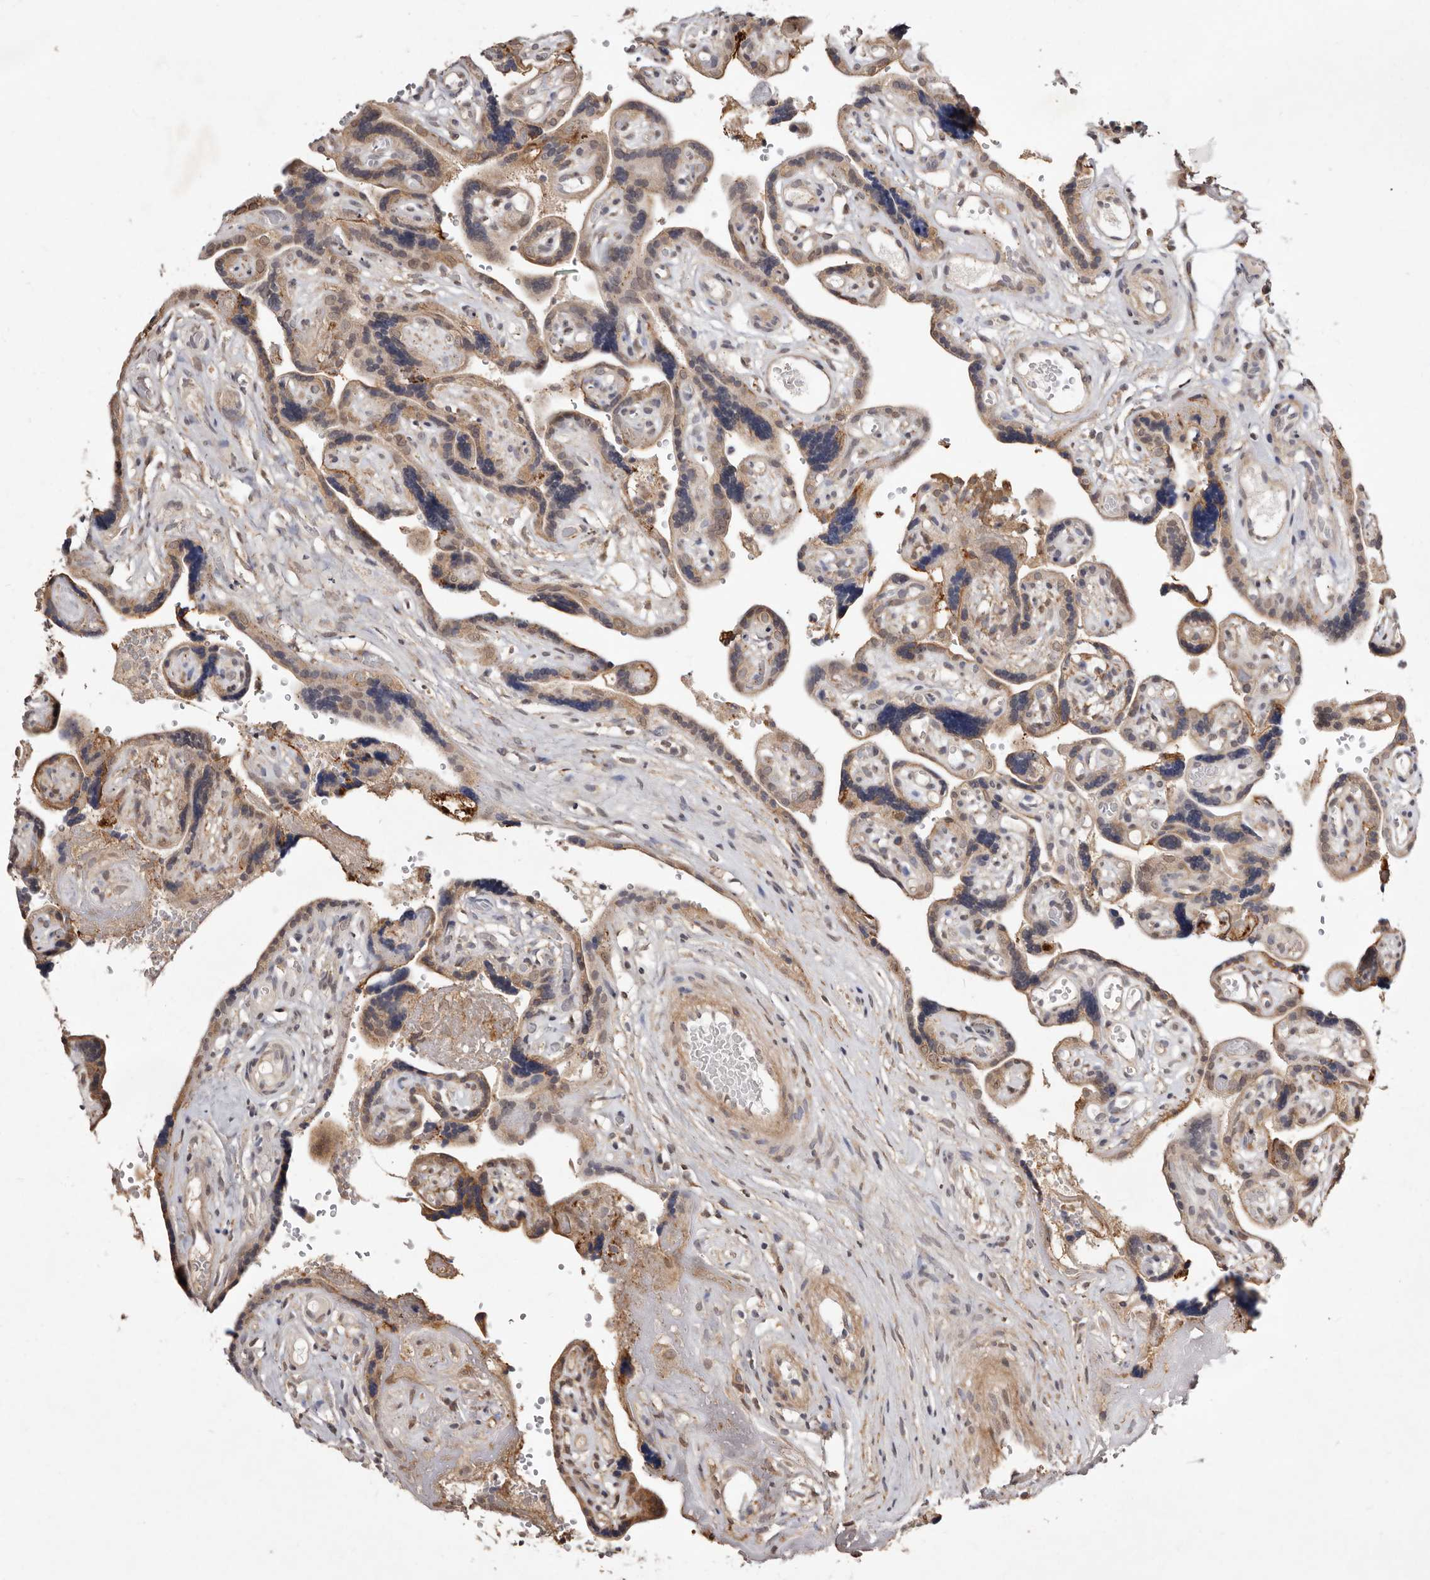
{"staining": {"intensity": "moderate", "quantity": ">75%", "location": "cytoplasmic/membranous"}, "tissue": "placenta", "cell_type": "Decidual cells", "image_type": "normal", "snomed": [{"axis": "morphology", "description": "Normal tissue, NOS"}, {"axis": "topography", "description": "Placenta"}], "caption": "Placenta stained with a brown dye displays moderate cytoplasmic/membranous positive staining in approximately >75% of decidual cells.", "gene": "RRM2B", "patient": {"sex": "female", "age": 30}}